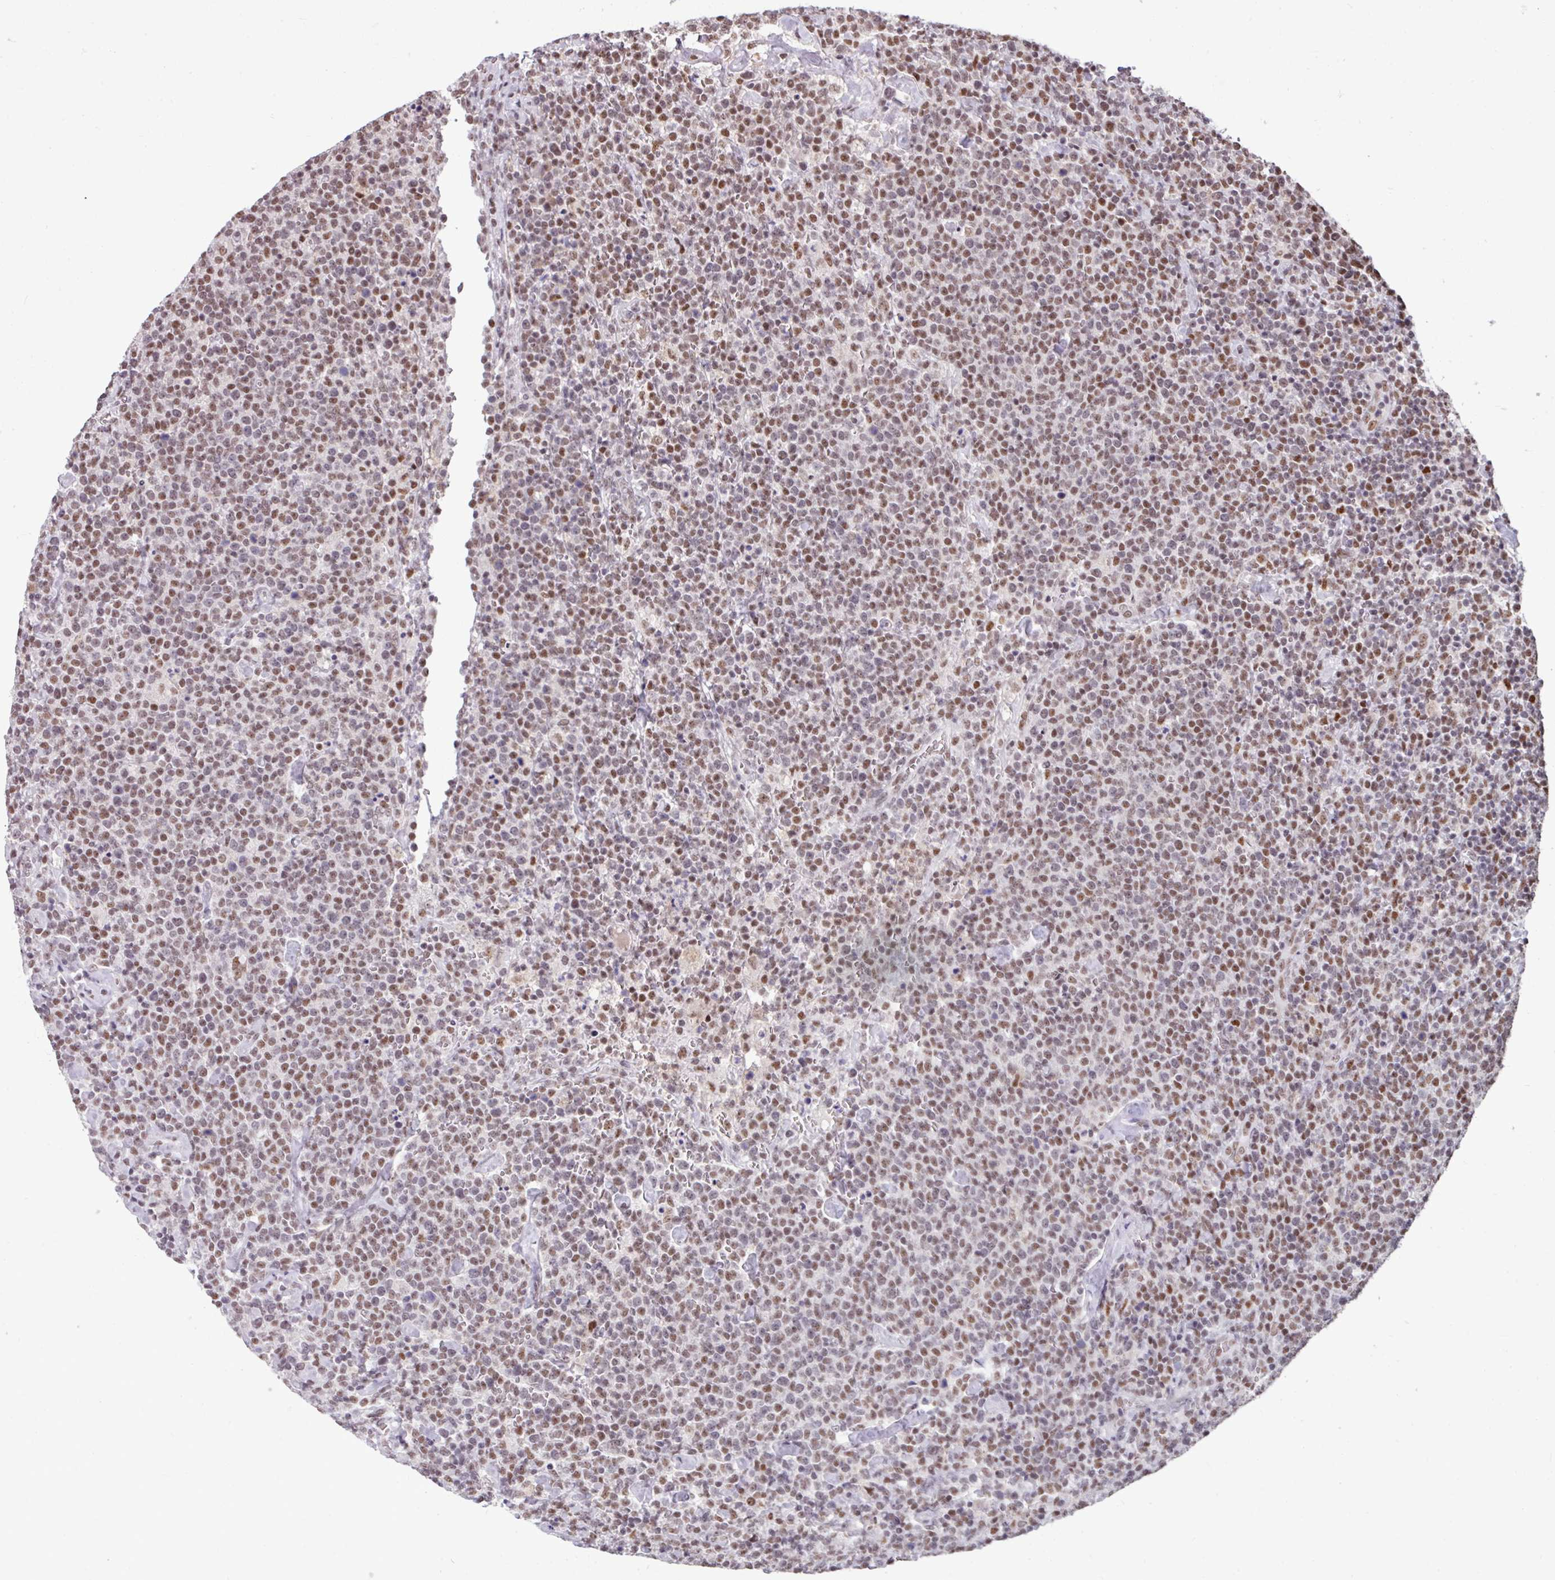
{"staining": {"intensity": "moderate", "quantity": "25%-75%", "location": "nuclear"}, "tissue": "lymphoma", "cell_type": "Tumor cells", "image_type": "cancer", "snomed": [{"axis": "morphology", "description": "Malignant lymphoma, non-Hodgkin's type, High grade"}, {"axis": "topography", "description": "Lymph node"}], "caption": "Lymphoma was stained to show a protein in brown. There is medium levels of moderate nuclear positivity in about 25%-75% of tumor cells.", "gene": "TDG", "patient": {"sex": "male", "age": 61}}